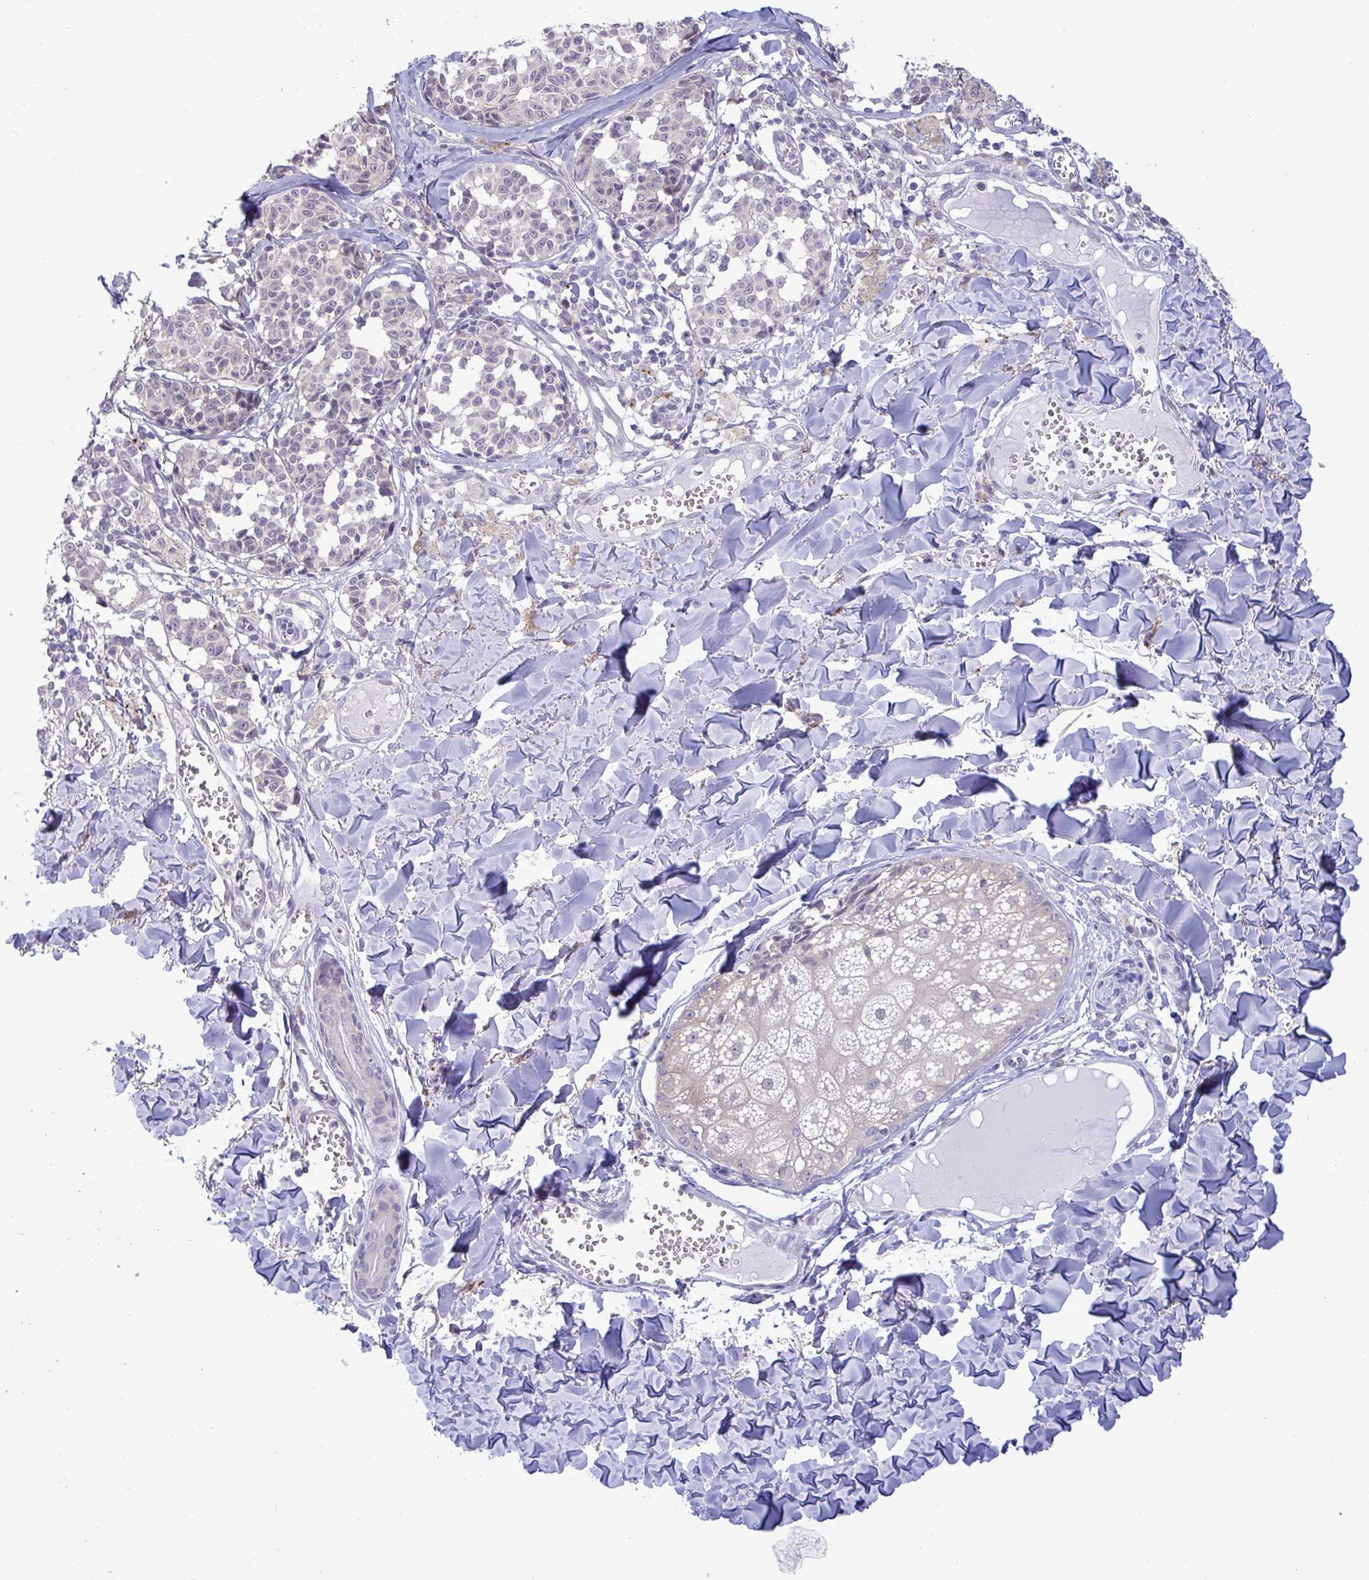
{"staining": {"intensity": "negative", "quantity": "none", "location": "none"}, "tissue": "melanoma", "cell_type": "Tumor cells", "image_type": "cancer", "snomed": [{"axis": "morphology", "description": "Malignant melanoma, NOS"}, {"axis": "topography", "description": "Skin"}], "caption": "Tumor cells are negative for protein expression in human malignant melanoma. The staining is performed using DAB (3,3'-diaminobenzidine) brown chromogen with nuclei counter-stained in using hematoxylin.", "gene": "TMEM41A", "patient": {"sex": "female", "age": 43}}